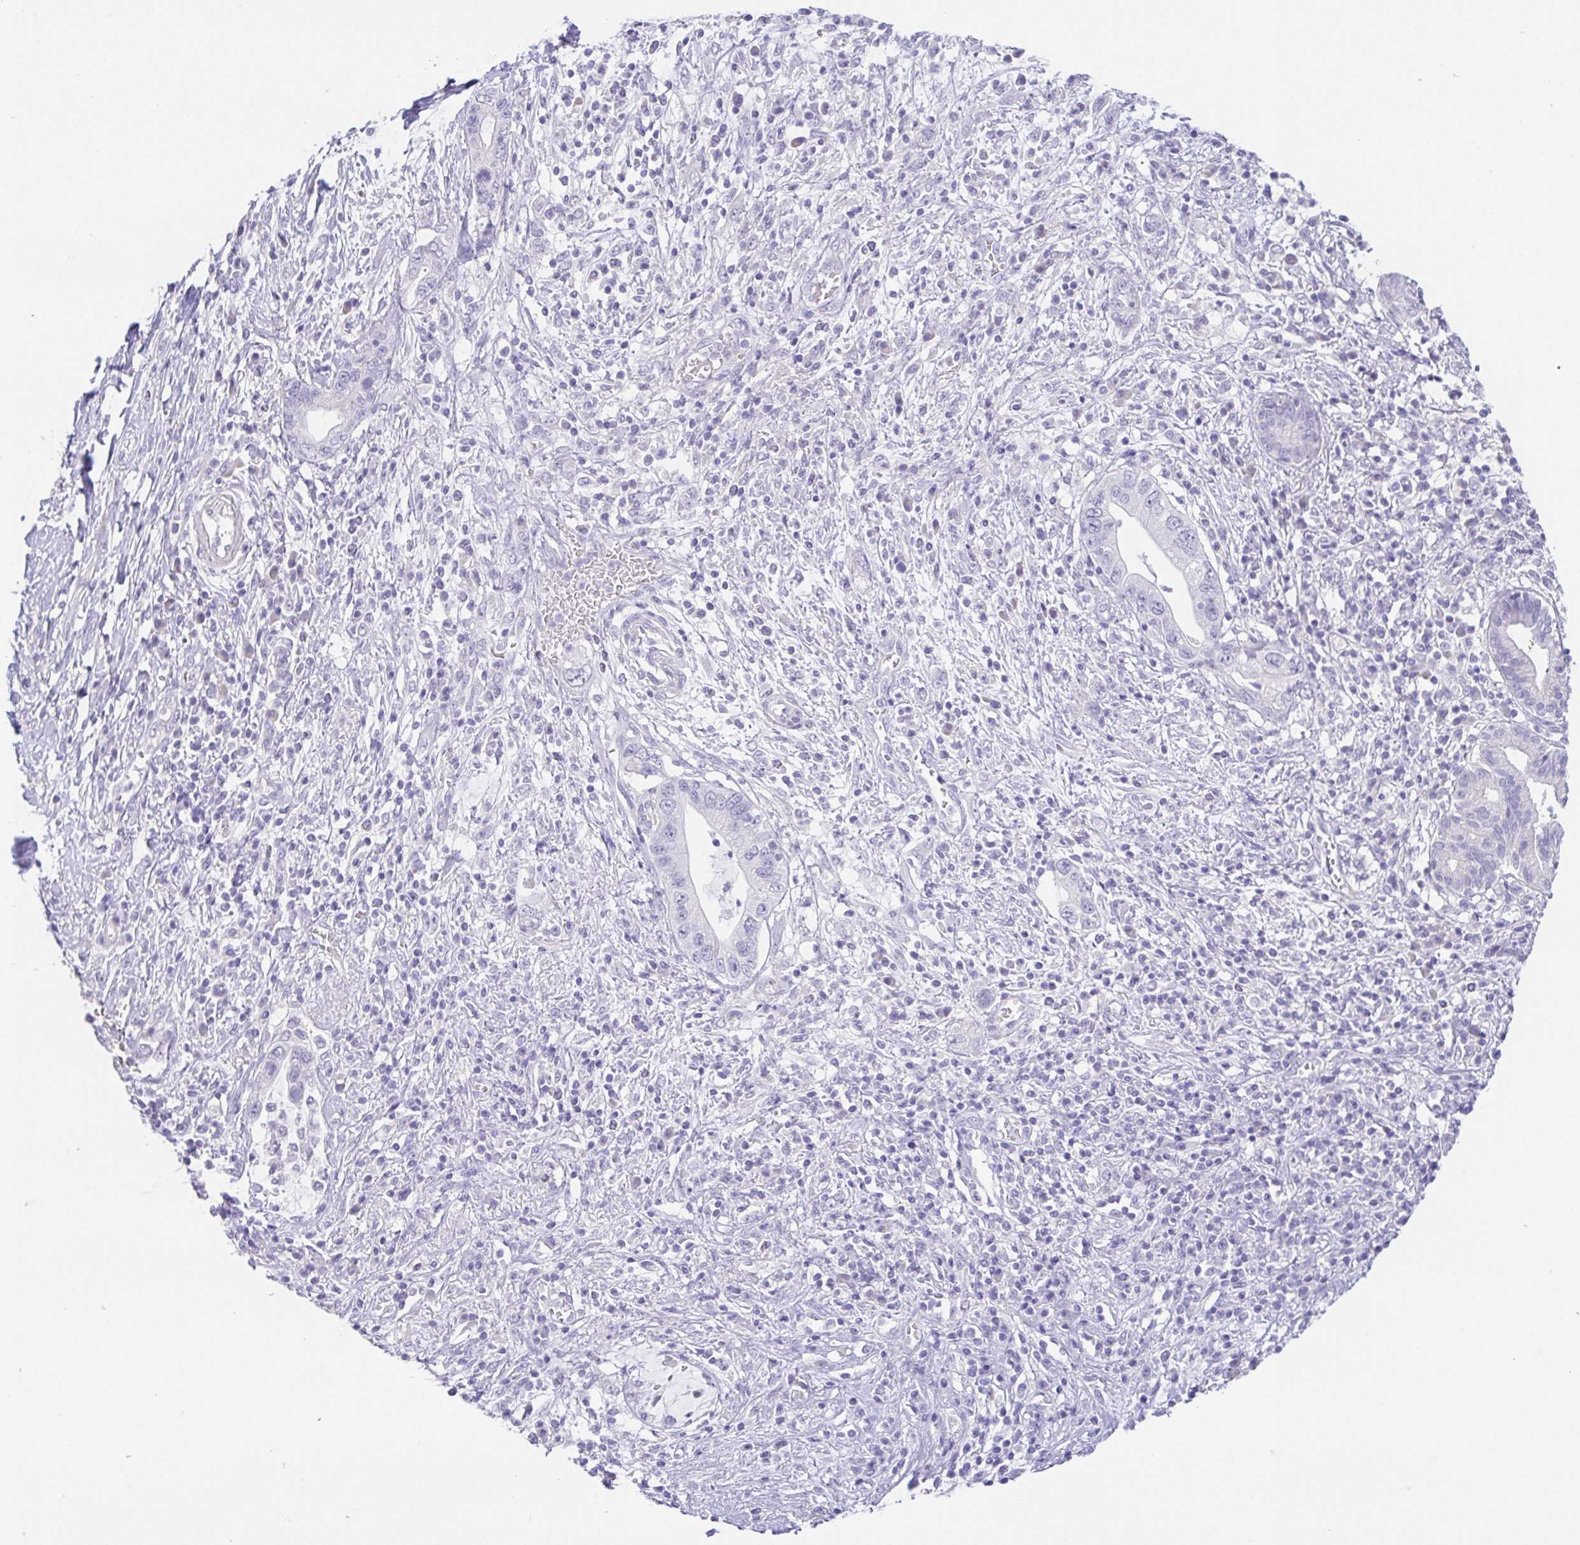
{"staining": {"intensity": "negative", "quantity": "none", "location": "none"}, "tissue": "pancreatic cancer", "cell_type": "Tumor cells", "image_type": "cancer", "snomed": [{"axis": "morphology", "description": "Adenocarcinoma, NOS"}, {"axis": "topography", "description": "Pancreas"}], "caption": "DAB immunohistochemical staining of pancreatic adenocarcinoma demonstrates no significant positivity in tumor cells.", "gene": "HAPLN2", "patient": {"sex": "female", "age": 72}}